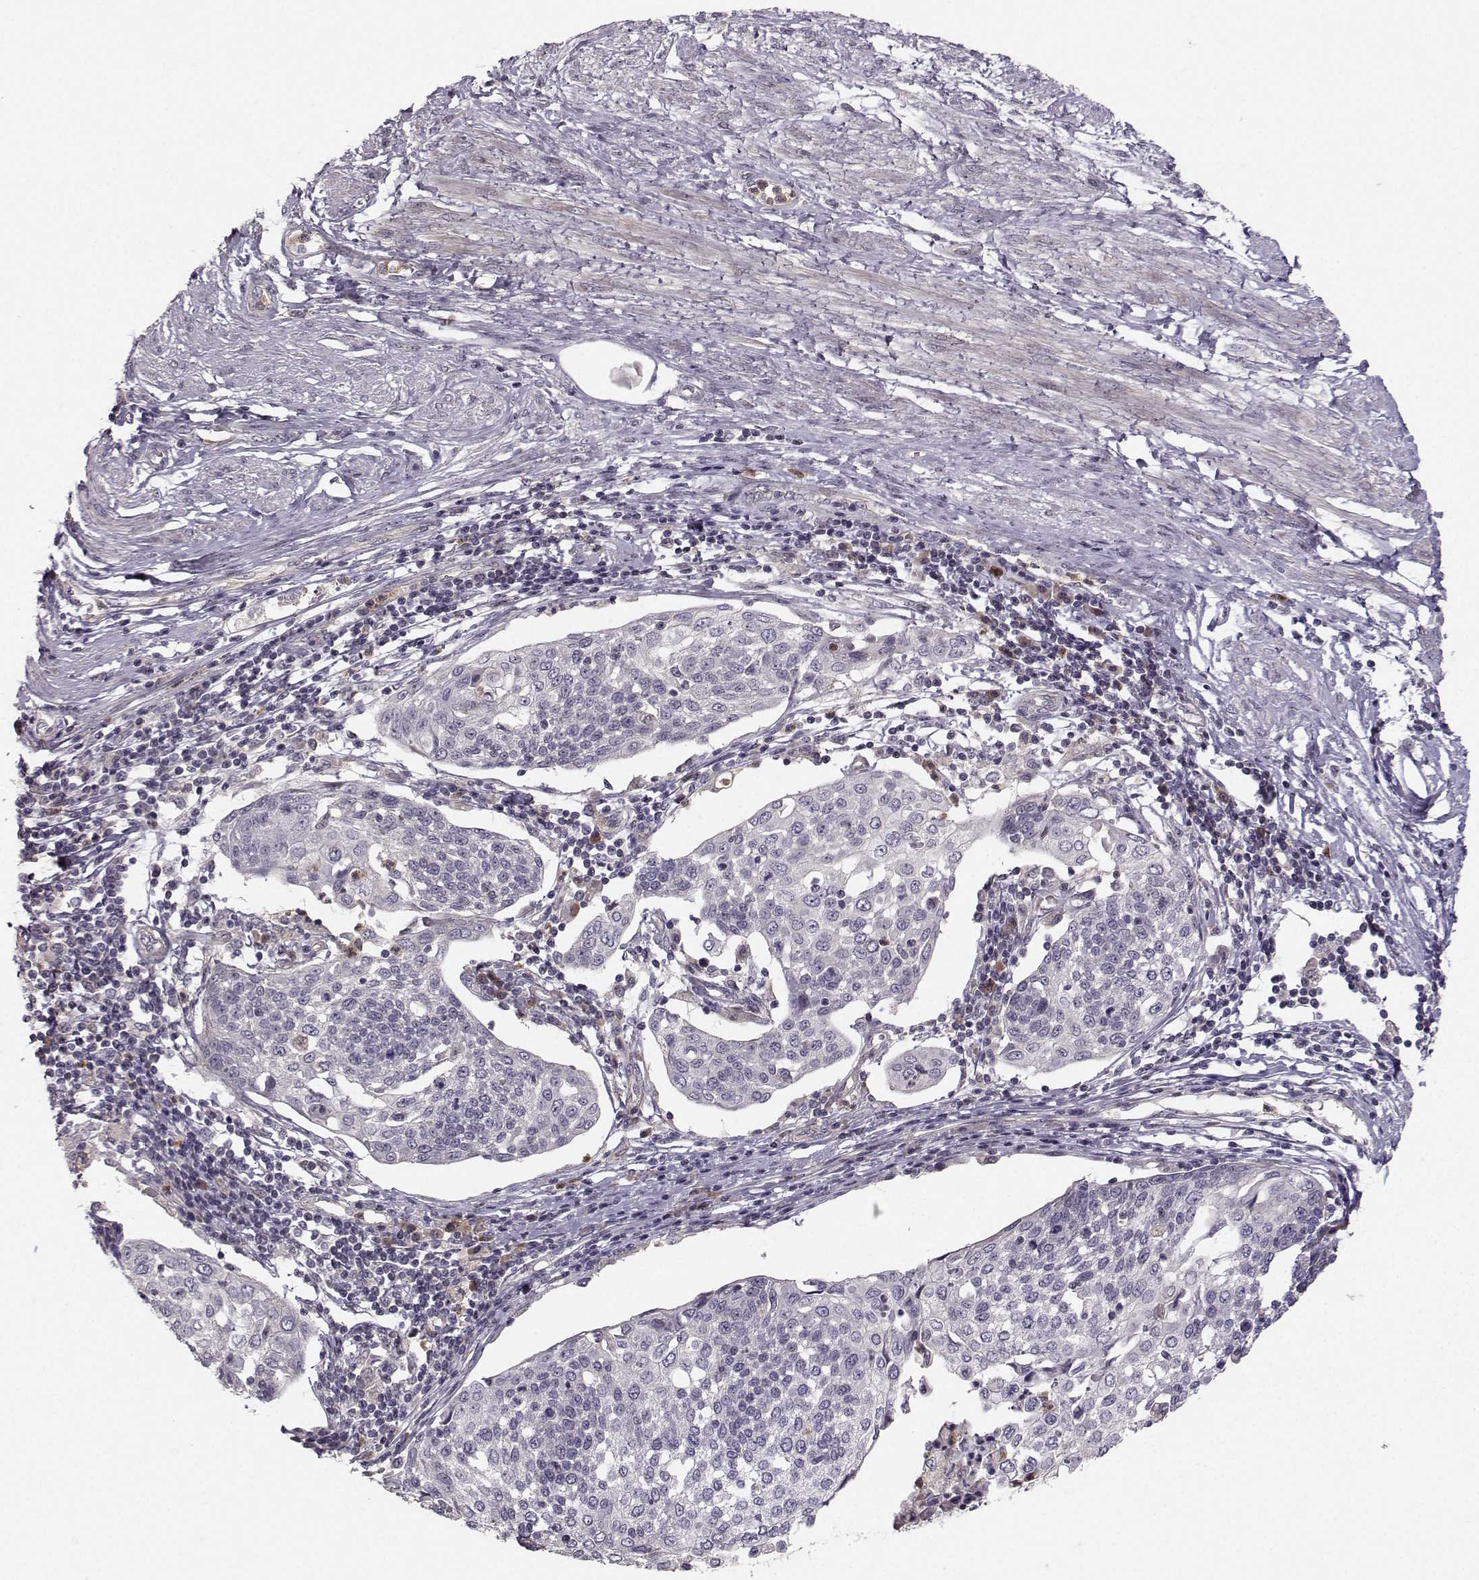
{"staining": {"intensity": "negative", "quantity": "none", "location": "none"}, "tissue": "cervical cancer", "cell_type": "Tumor cells", "image_type": "cancer", "snomed": [{"axis": "morphology", "description": "Squamous cell carcinoma, NOS"}, {"axis": "topography", "description": "Cervix"}], "caption": "Human cervical cancer stained for a protein using immunohistochemistry reveals no positivity in tumor cells.", "gene": "OPRD1", "patient": {"sex": "female", "age": 34}}